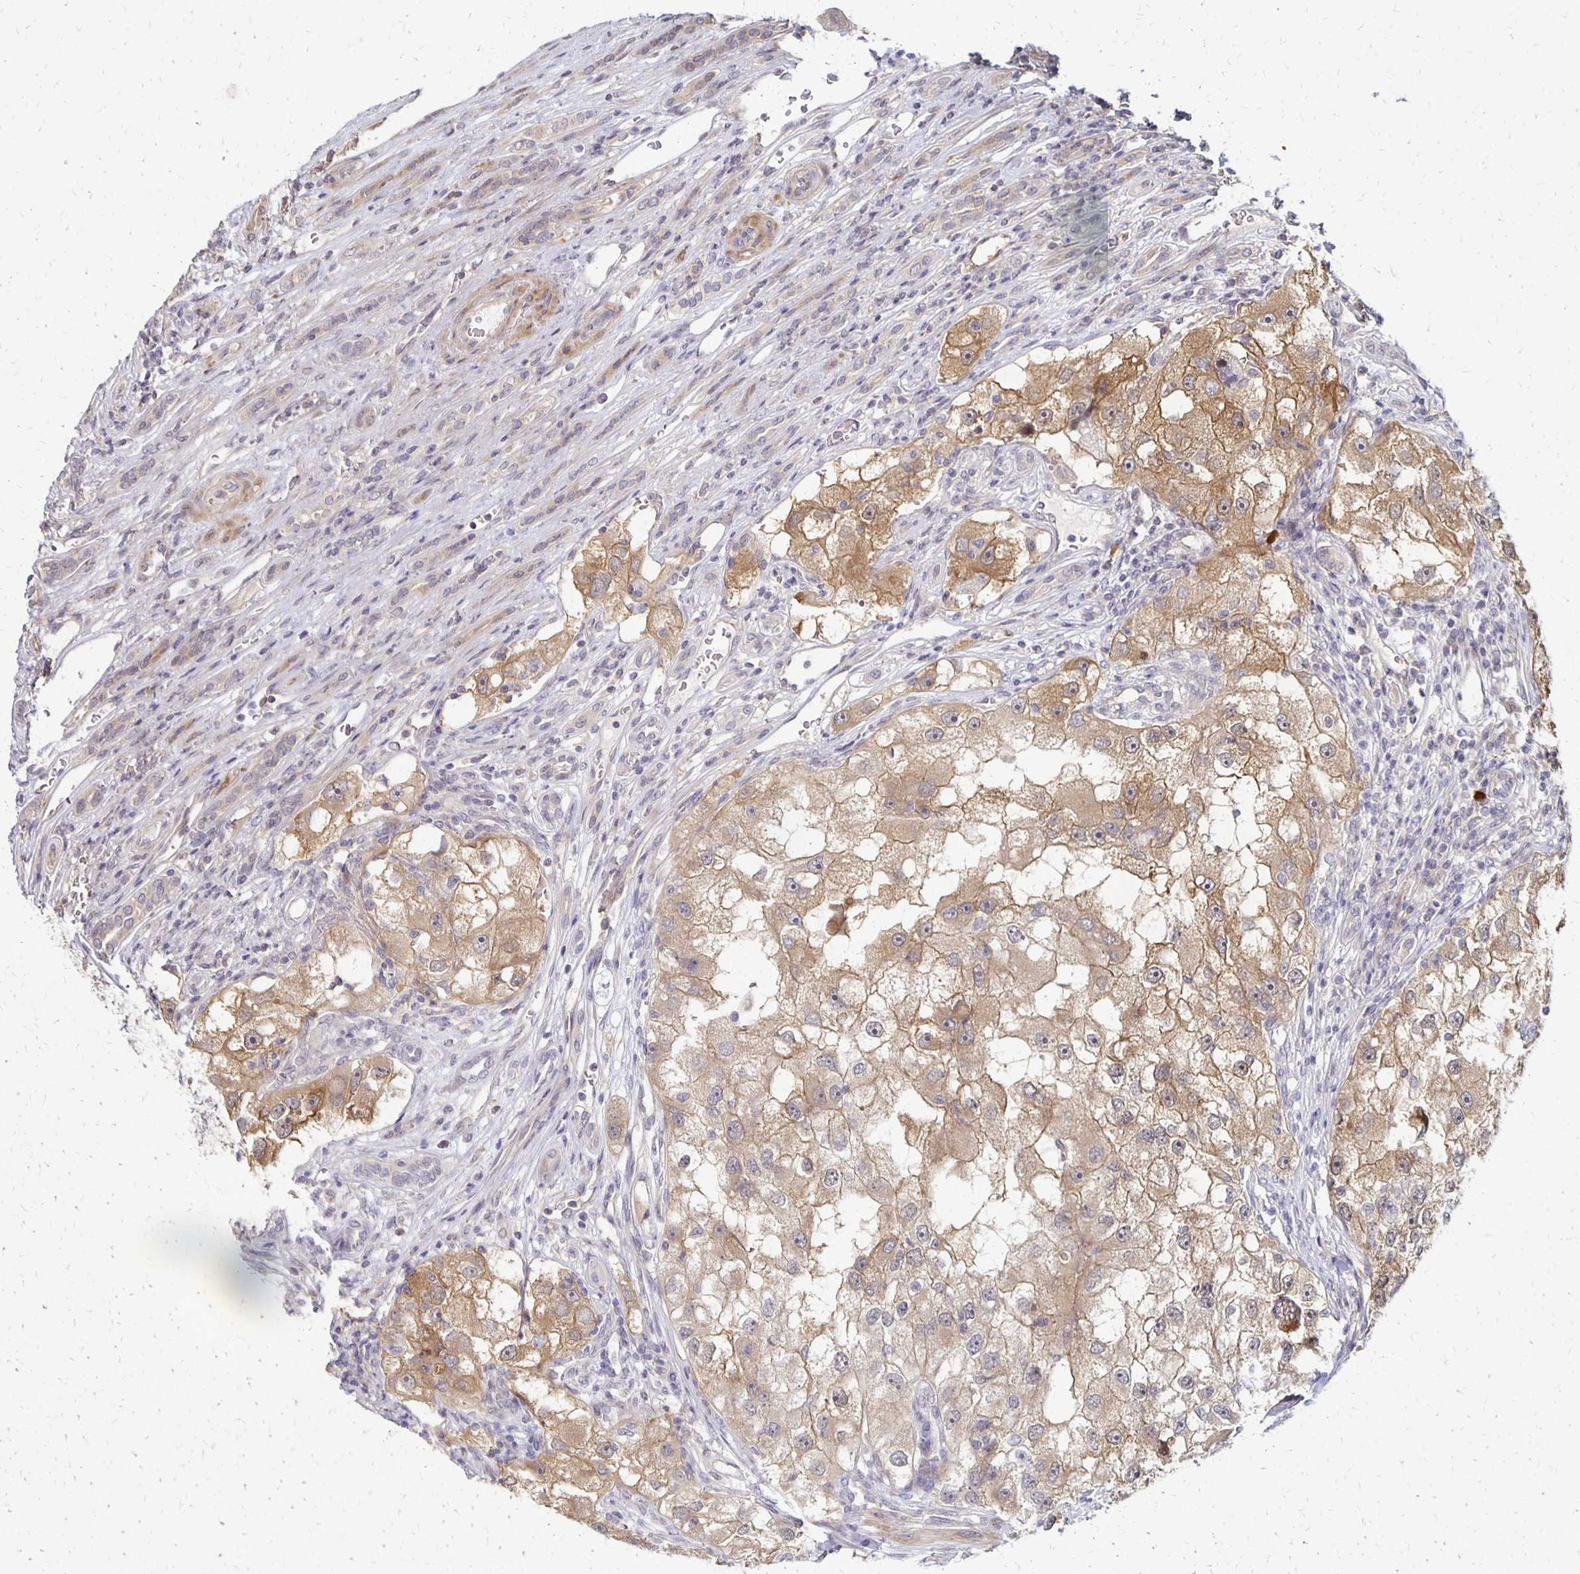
{"staining": {"intensity": "moderate", "quantity": ">75%", "location": "cytoplasmic/membranous"}, "tissue": "renal cancer", "cell_type": "Tumor cells", "image_type": "cancer", "snomed": [{"axis": "morphology", "description": "Adenocarcinoma, NOS"}, {"axis": "topography", "description": "Kidney"}], "caption": "Immunohistochemical staining of human renal cancer shows moderate cytoplasmic/membranous protein expression in approximately >75% of tumor cells. (DAB = brown stain, brightfield microscopy at high magnification).", "gene": "PRKCB", "patient": {"sex": "male", "age": 63}}